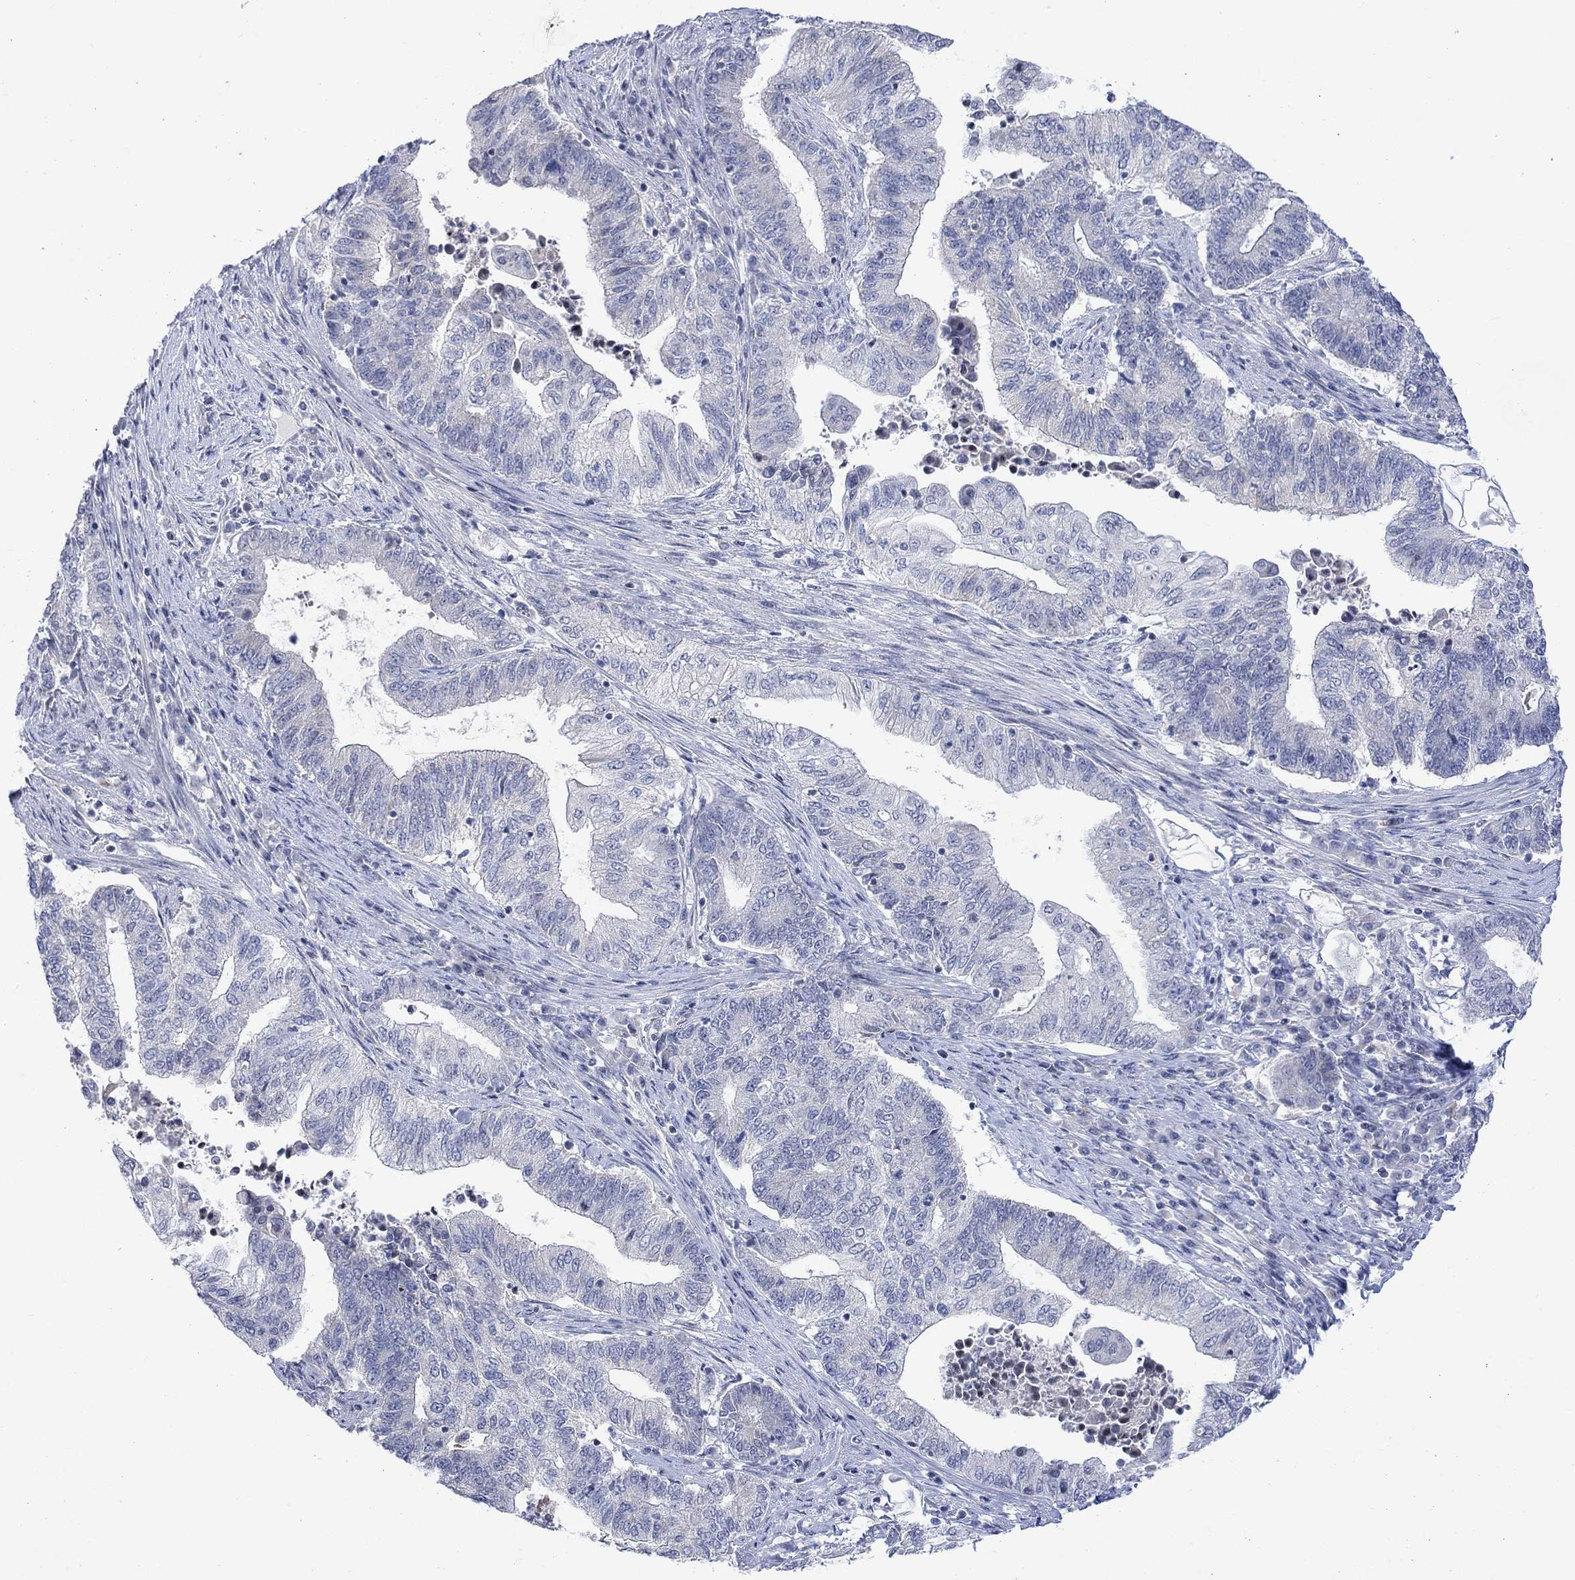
{"staining": {"intensity": "negative", "quantity": "none", "location": "none"}, "tissue": "endometrial cancer", "cell_type": "Tumor cells", "image_type": "cancer", "snomed": [{"axis": "morphology", "description": "Adenocarcinoma, NOS"}, {"axis": "topography", "description": "Uterus"}, {"axis": "topography", "description": "Endometrium"}], "caption": "Adenocarcinoma (endometrial) was stained to show a protein in brown. There is no significant expression in tumor cells.", "gene": "DCX", "patient": {"sex": "female", "age": 54}}